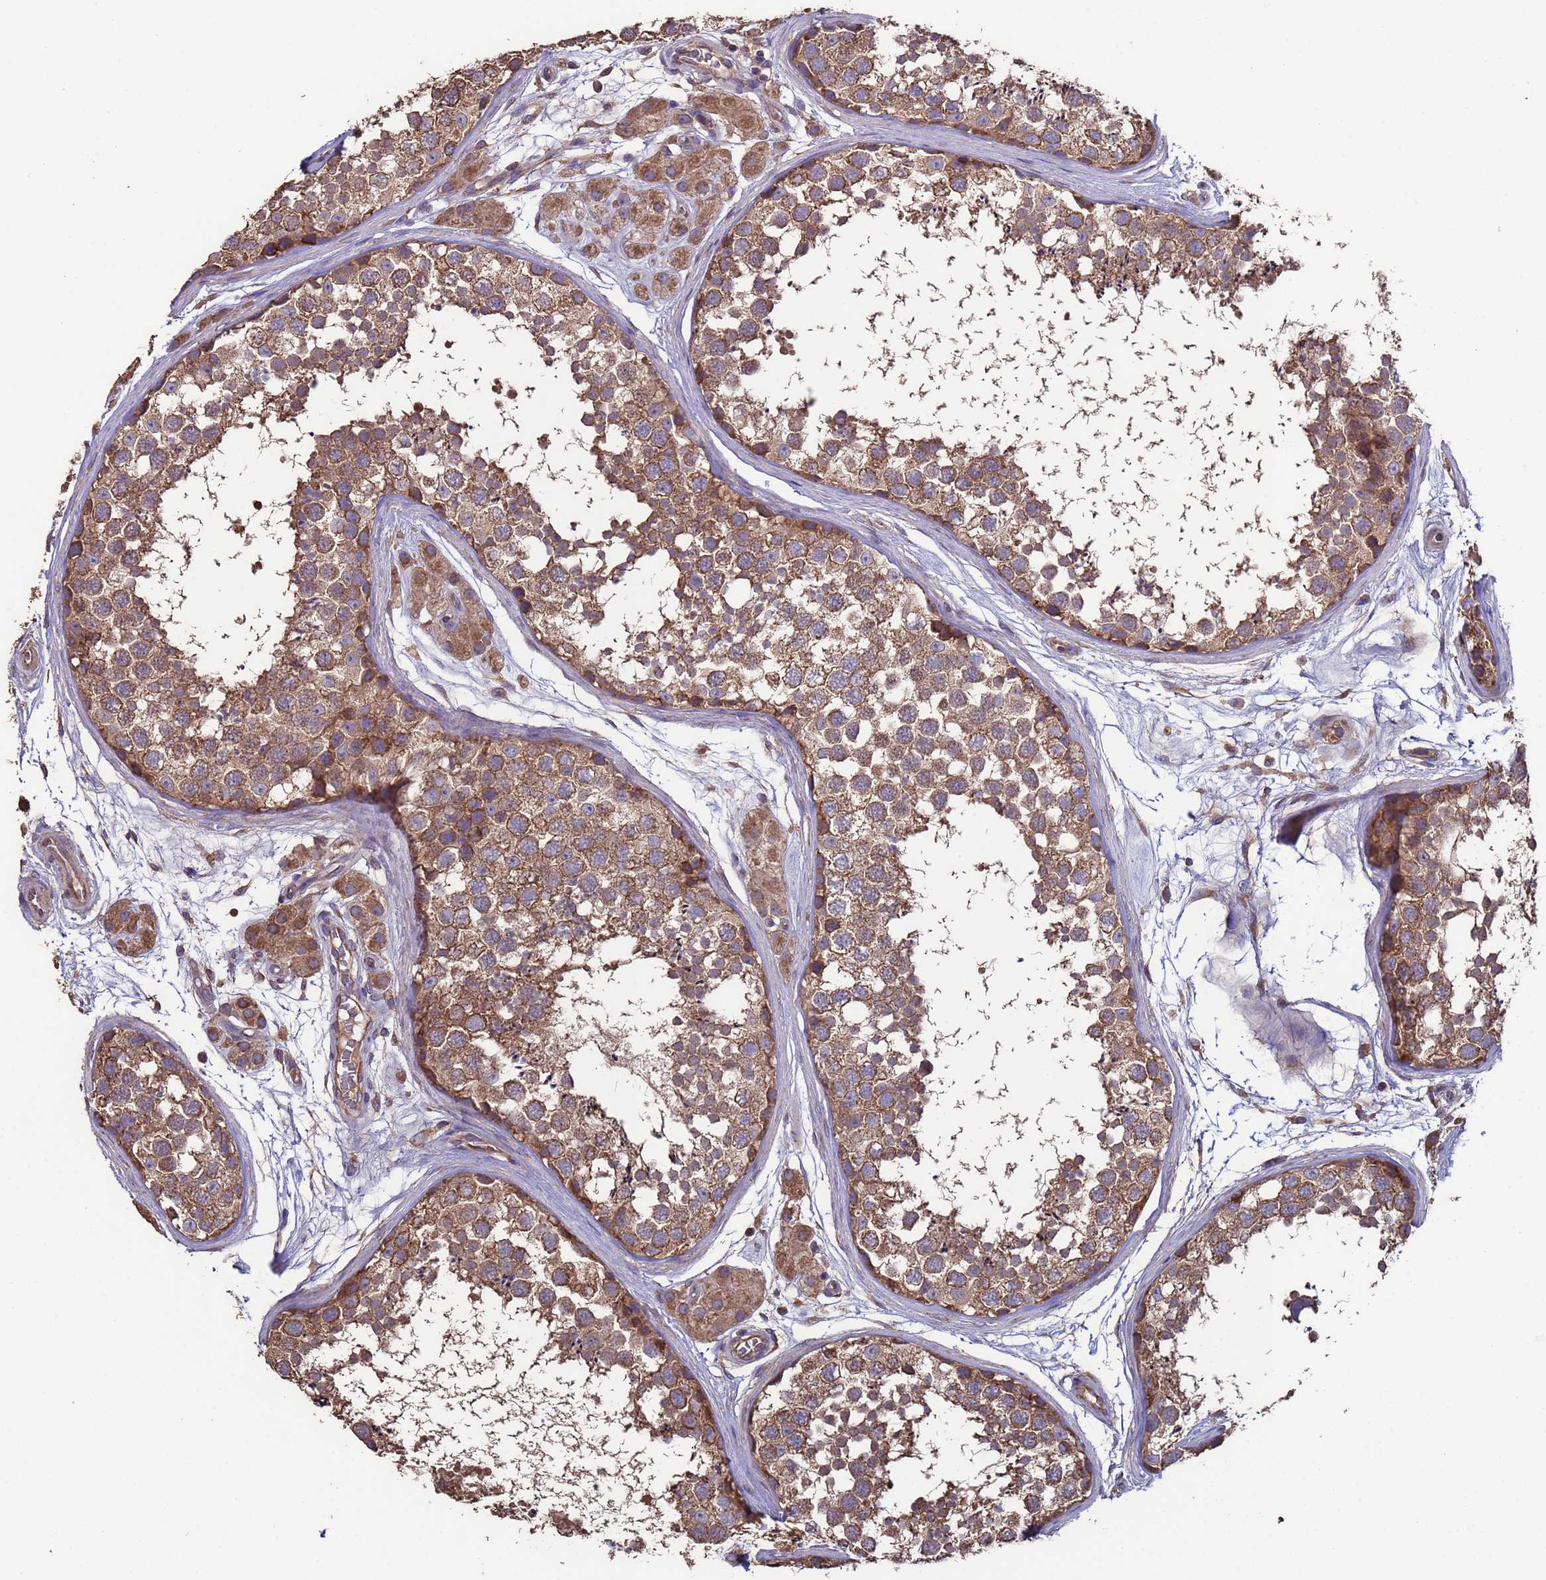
{"staining": {"intensity": "moderate", "quantity": ">75%", "location": "cytoplasmic/membranous"}, "tissue": "testis", "cell_type": "Cells in seminiferous ducts", "image_type": "normal", "snomed": [{"axis": "morphology", "description": "Normal tissue, NOS"}, {"axis": "topography", "description": "Testis"}], "caption": "This histopathology image shows IHC staining of normal testis, with medium moderate cytoplasmic/membranous expression in approximately >75% of cells in seminiferous ducts.", "gene": "EEF1AKMT1", "patient": {"sex": "male", "age": 56}}